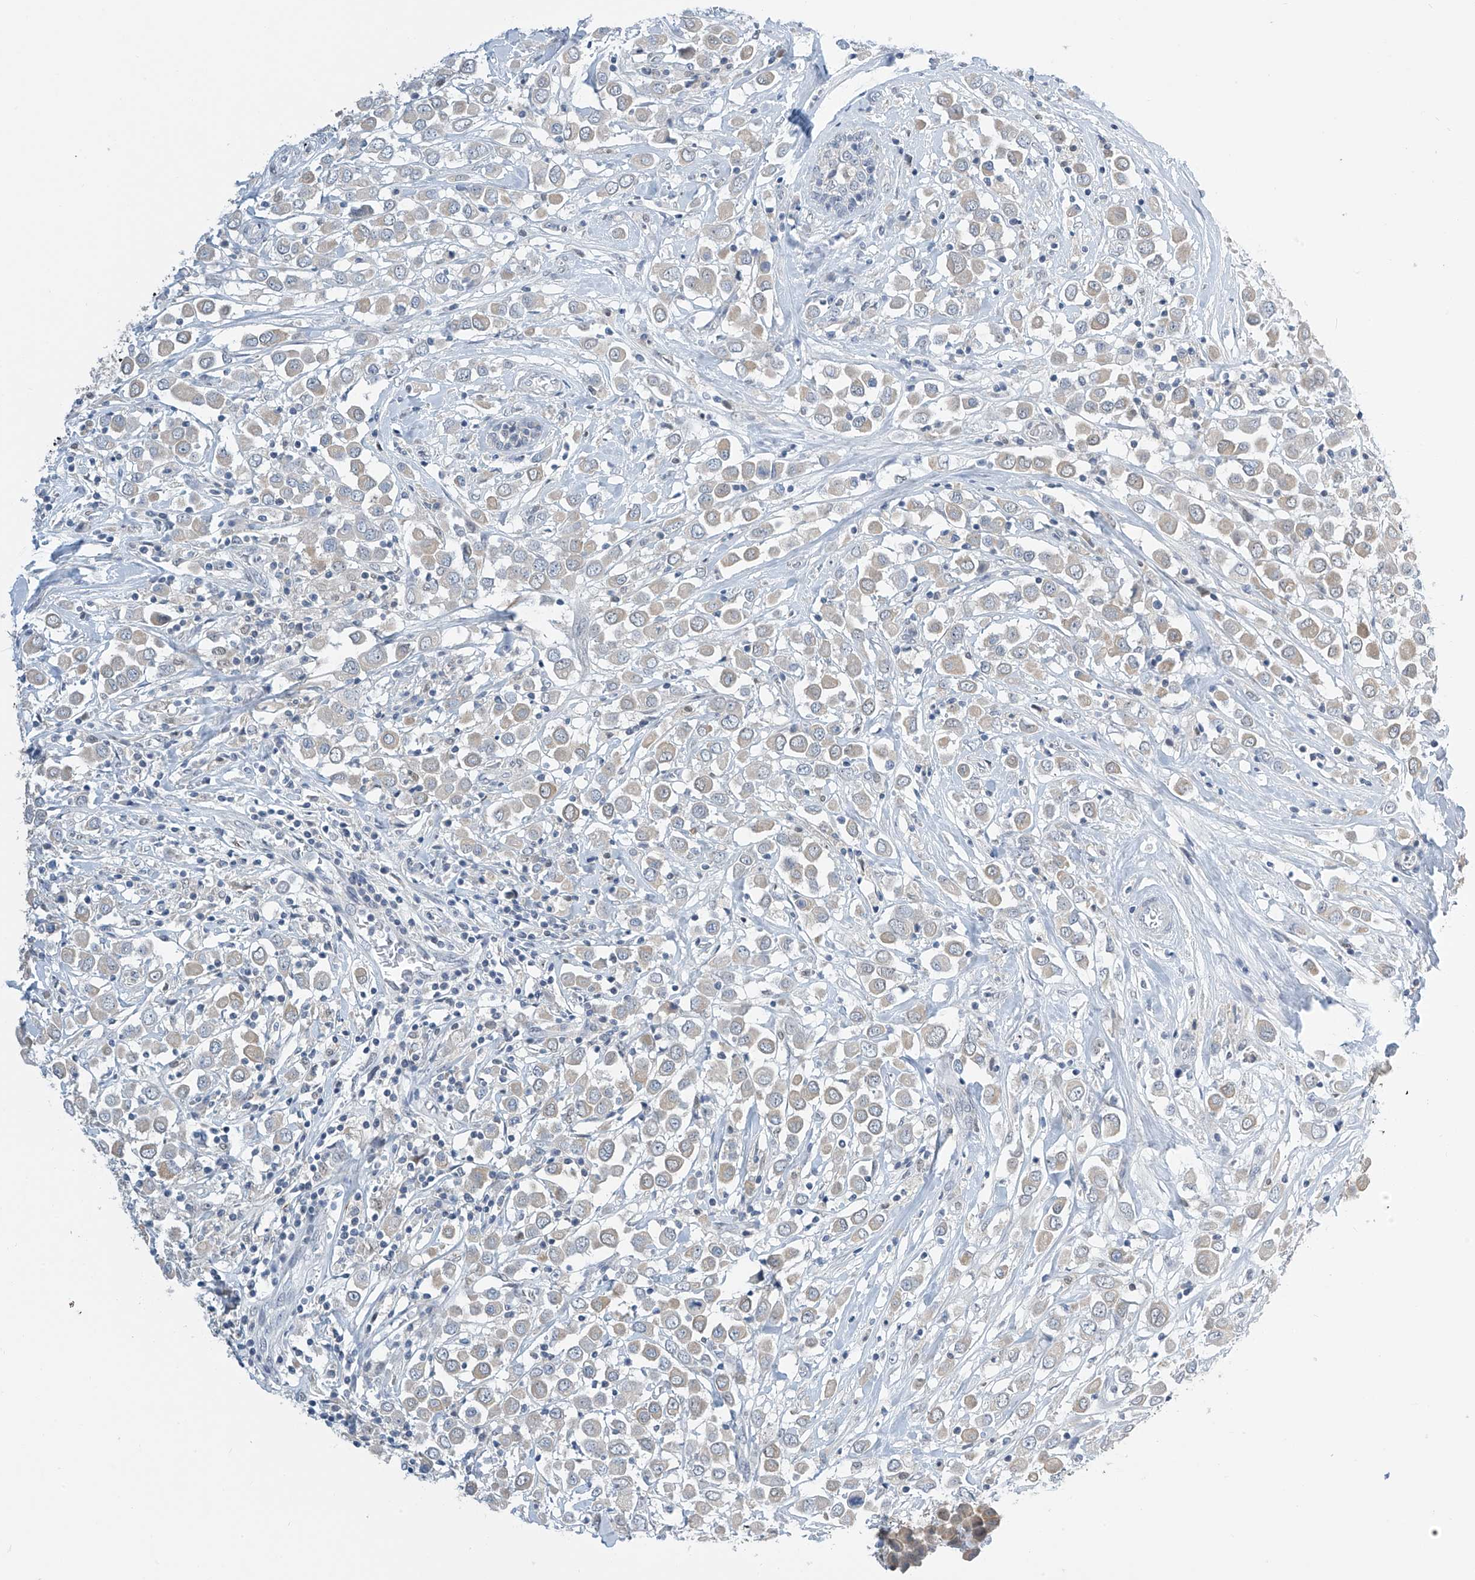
{"staining": {"intensity": "weak", "quantity": "<25%", "location": "cytoplasmic/membranous"}, "tissue": "breast cancer", "cell_type": "Tumor cells", "image_type": "cancer", "snomed": [{"axis": "morphology", "description": "Duct carcinoma"}, {"axis": "topography", "description": "Breast"}], "caption": "Immunohistochemical staining of breast intraductal carcinoma reveals no significant expression in tumor cells. Brightfield microscopy of immunohistochemistry (IHC) stained with DAB (3,3'-diaminobenzidine) (brown) and hematoxylin (blue), captured at high magnification.", "gene": "APLF", "patient": {"sex": "female", "age": 61}}